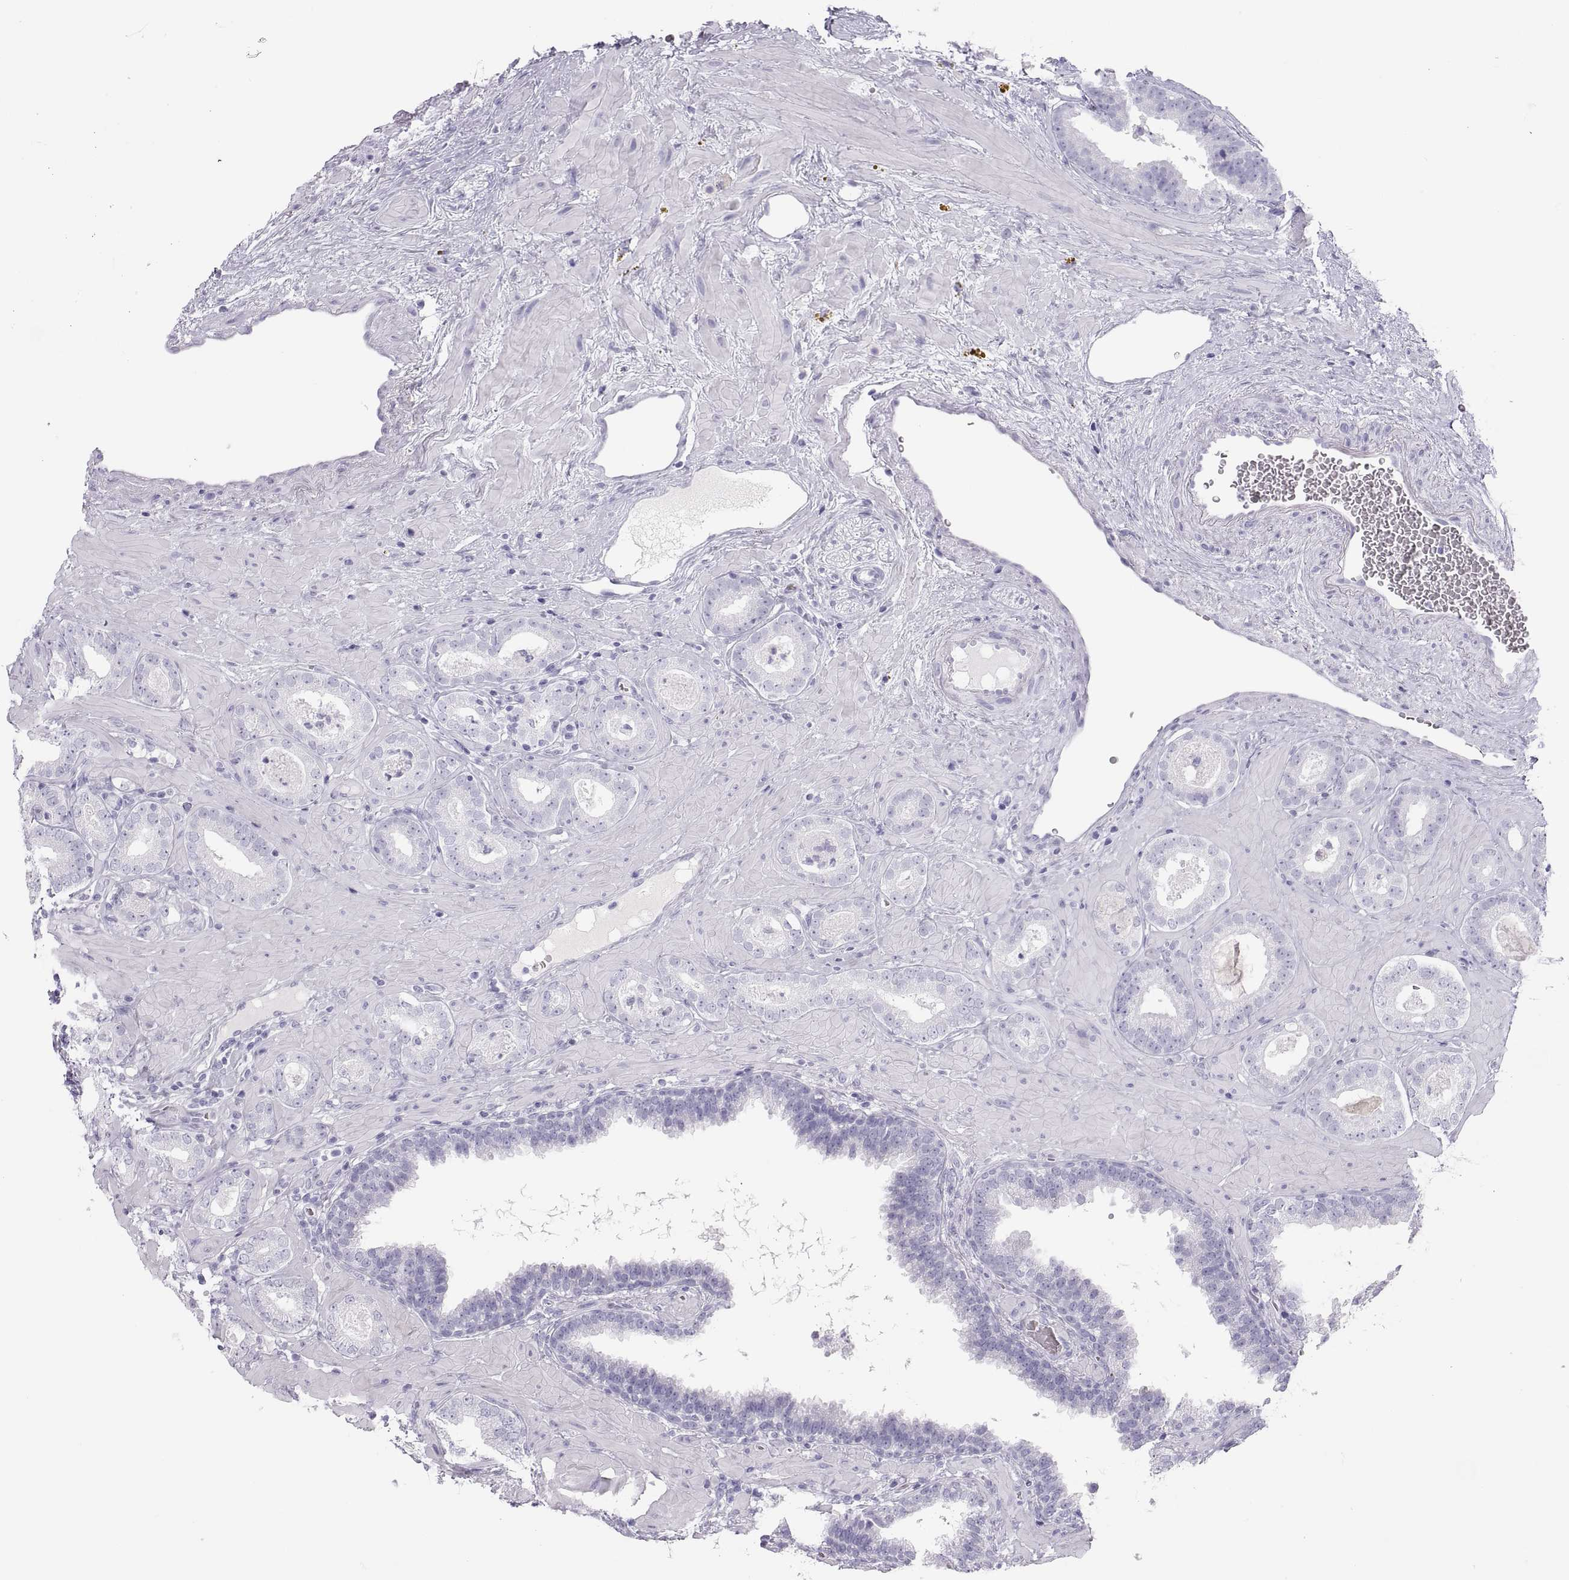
{"staining": {"intensity": "negative", "quantity": "none", "location": "none"}, "tissue": "prostate cancer", "cell_type": "Tumor cells", "image_type": "cancer", "snomed": [{"axis": "morphology", "description": "Adenocarcinoma, Low grade"}, {"axis": "topography", "description": "Prostate"}], "caption": "The micrograph displays no significant staining in tumor cells of low-grade adenocarcinoma (prostate). Nuclei are stained in blue.", "gene": "SEMG1", "patient": {"sex": "male", "age": 60}}